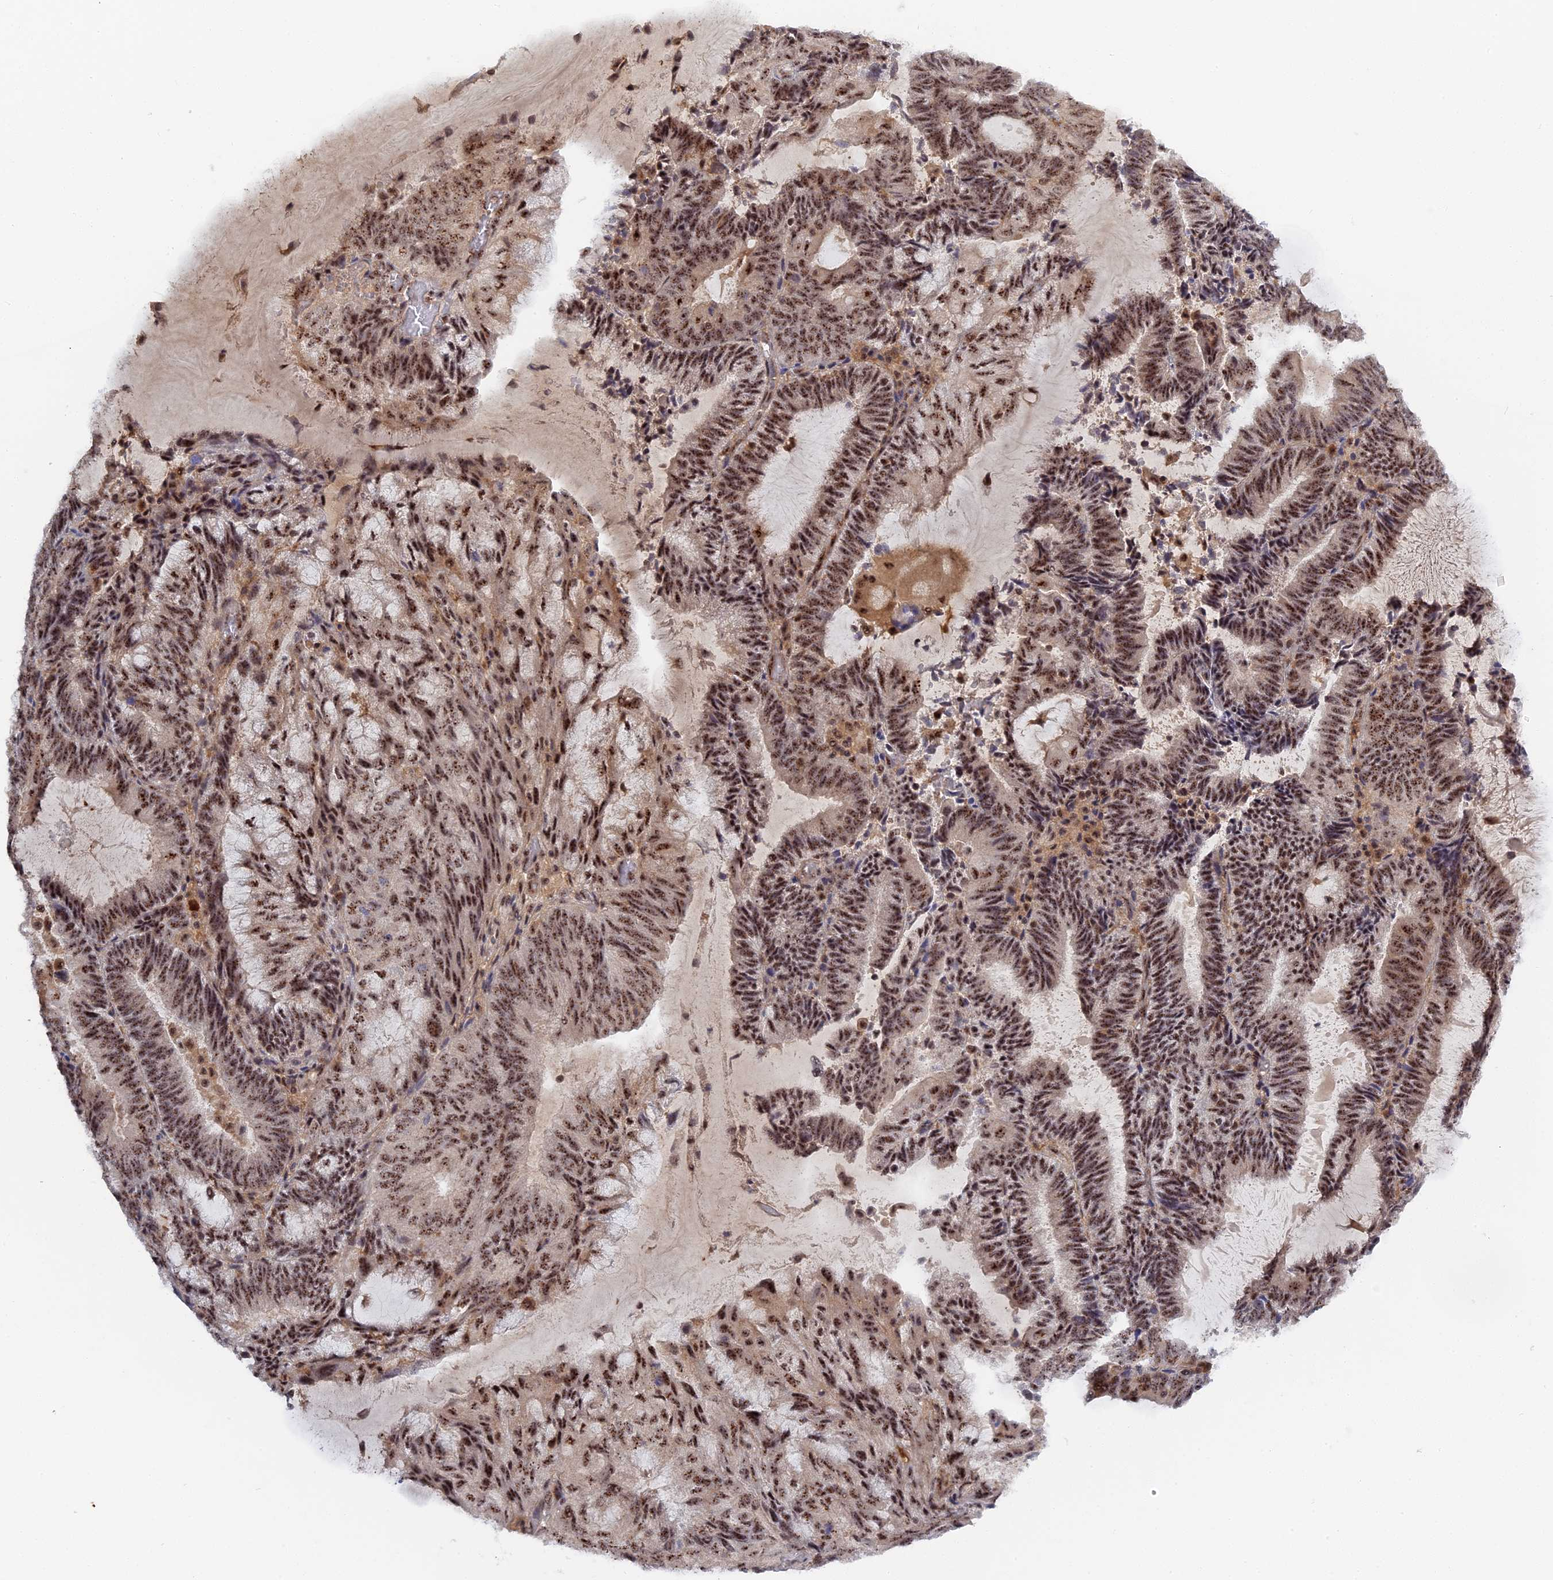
{"staining": {"intensity": "moderate", "quantity": ">75%", "location": "nuclear"}, "tissue": "endometrial cancer", "cell_type": "Tumor cells", "image_type": "cancer", "snomed": [{"axis": "morphology", "description": "Adenocarcinoma, NOS"}, {"axis": "topography", "description": "Endometrium"}], "caption": "The histopathology image shows a brown stain indicating the presence of a protein in the nuclear of tumor cells in endometrial cancer (adenocarcinoma). The protein of interest is stained brown, and the nuclei are stained in blue (DAB (3,3'-diaminobenzidine) IHC with brightfield microscopy, high magnification).", "gene": "TAB1", "patient": {"sex": "female", "age": 81}}